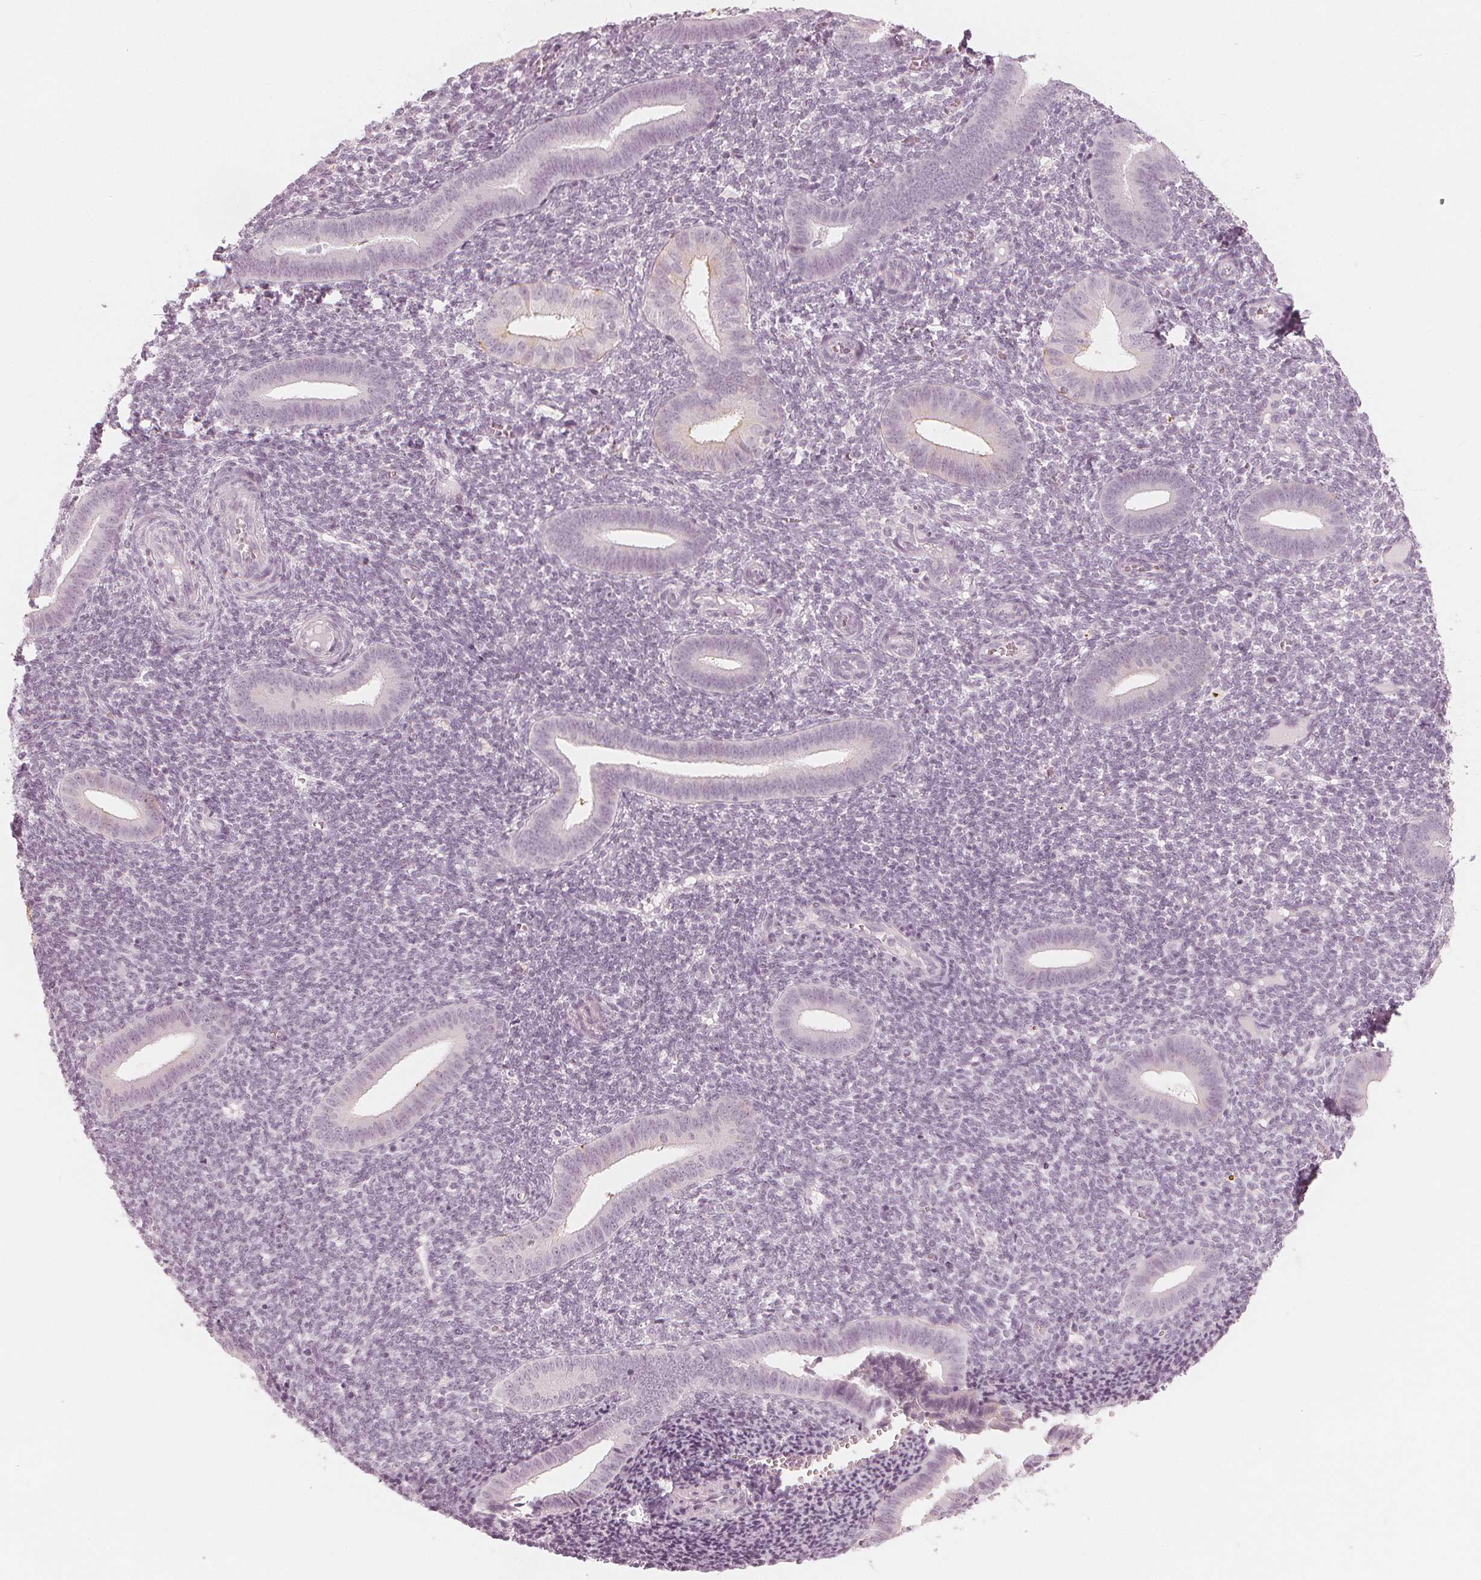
{"staining": {"intensity": "negative", "quantity": "none", "location": "none"}, "tissue": "endometrium", "cell_type": "Cells in endometrial stroma", "image_type": "normal", "snomed": [{"axis": "morphology", "description": "Normal tissue, NOS"}, {"axis": "topography", "description": "Endometrium"}], "caption": "DAB immunohistochemical staining of normal endometrium reveals no significant positivity in cells in endometrial stroma. Nuclei are stained in blue.", "gene": "PAEP", "patient": {"sex": "female", "age": 25}}